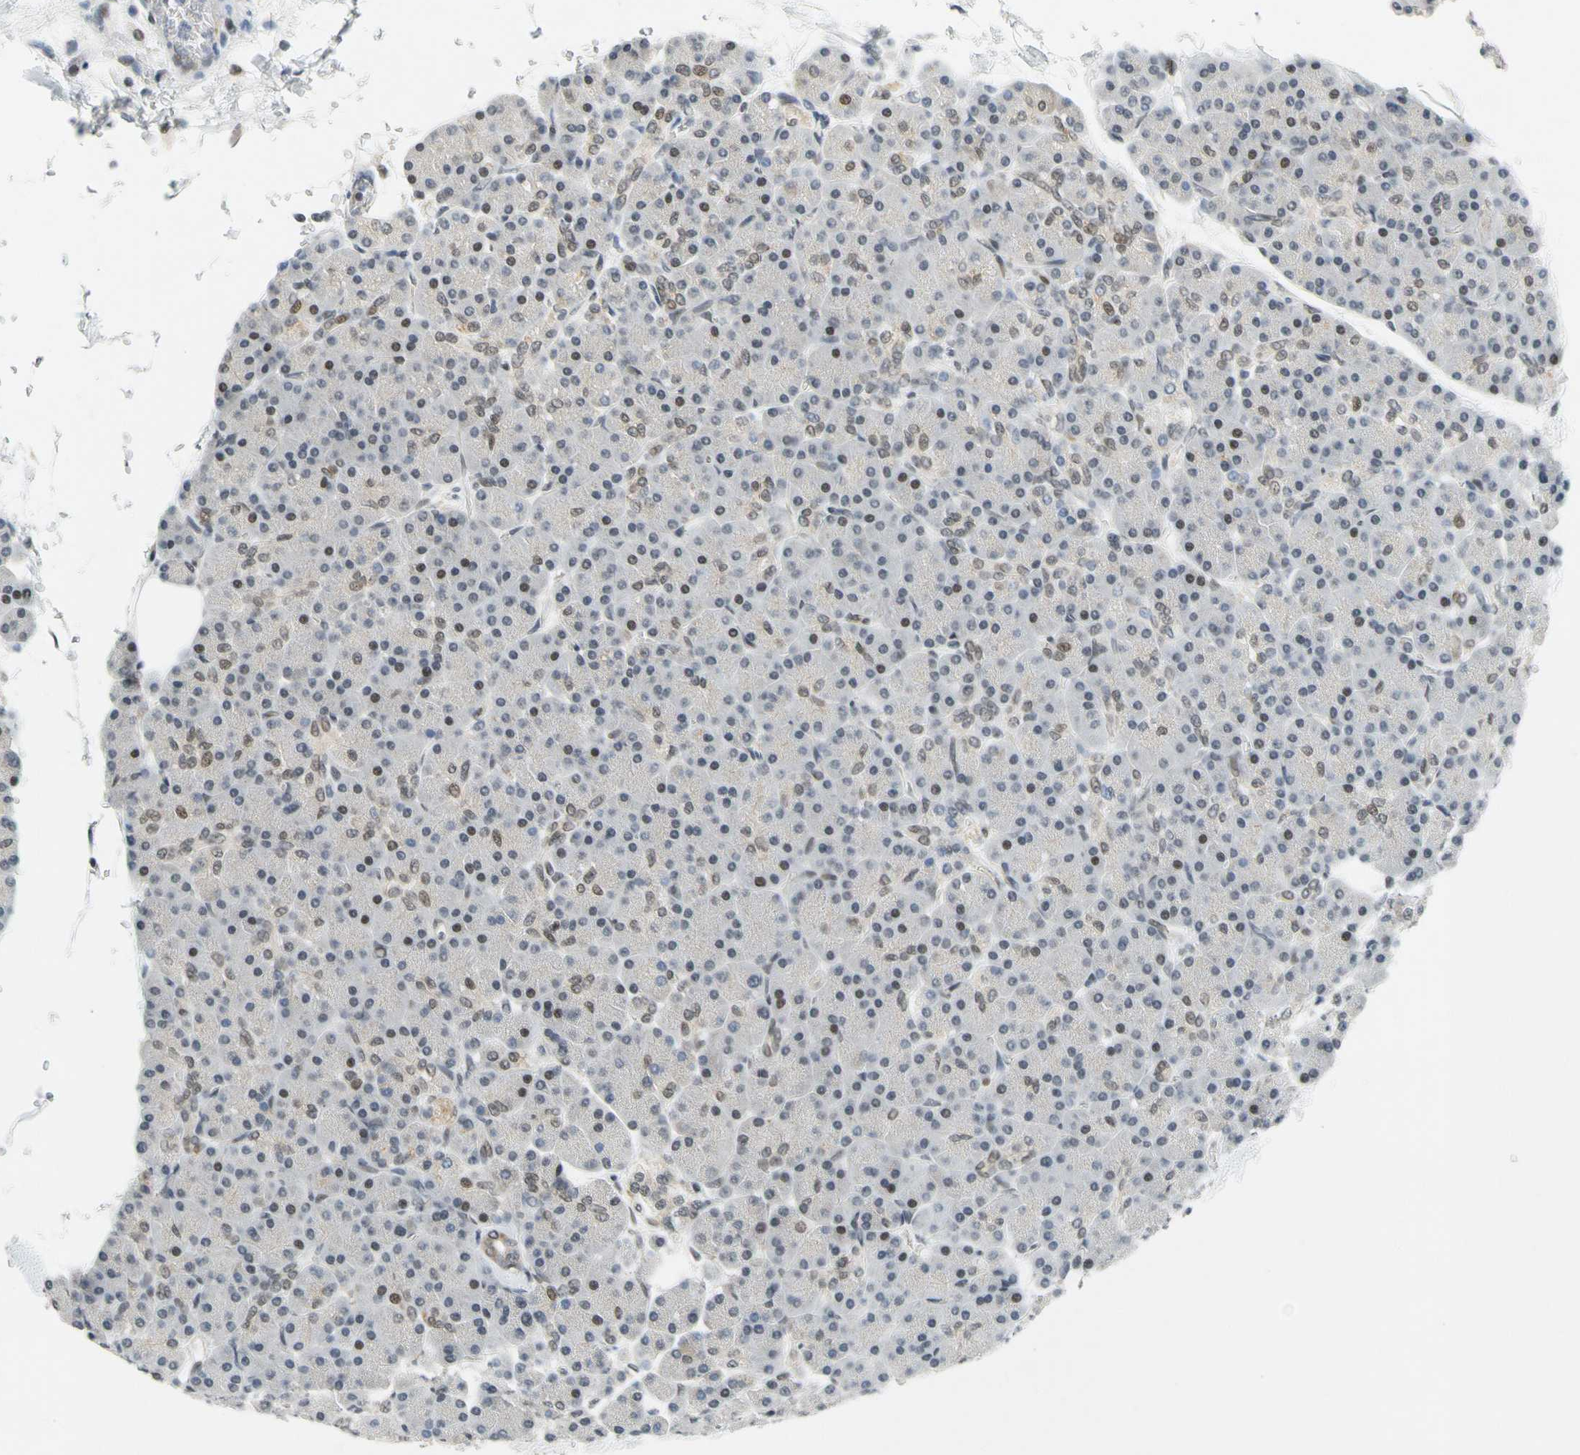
{"staining": {"intensity": "moderate", "quantity": "25%-75%", "location": "cytoplasmic/membranous"}, "tissue": "pancreas", "cell_type": "Exocrine glandular cells", "image_type": "normal", "snomed": [{"axis": "morphology", "description": "Normal tissue, NOS"}, {"axis": "topography", "description": "Pancreas"}], "caption": "A brown stain labels moderate cytoplasmic/membranous staining of a protein in exocrine glandular cells of unremarkable pancreas. The staining was performed using DAB (3,3'-diaminobenzidine) to visualize the protein expression in brown, while the nuclei were stained in blue with hematoxylin (Magnification: 20x).", "gene": "POGZ", "patient": {"sex": "female", "age": 43}}